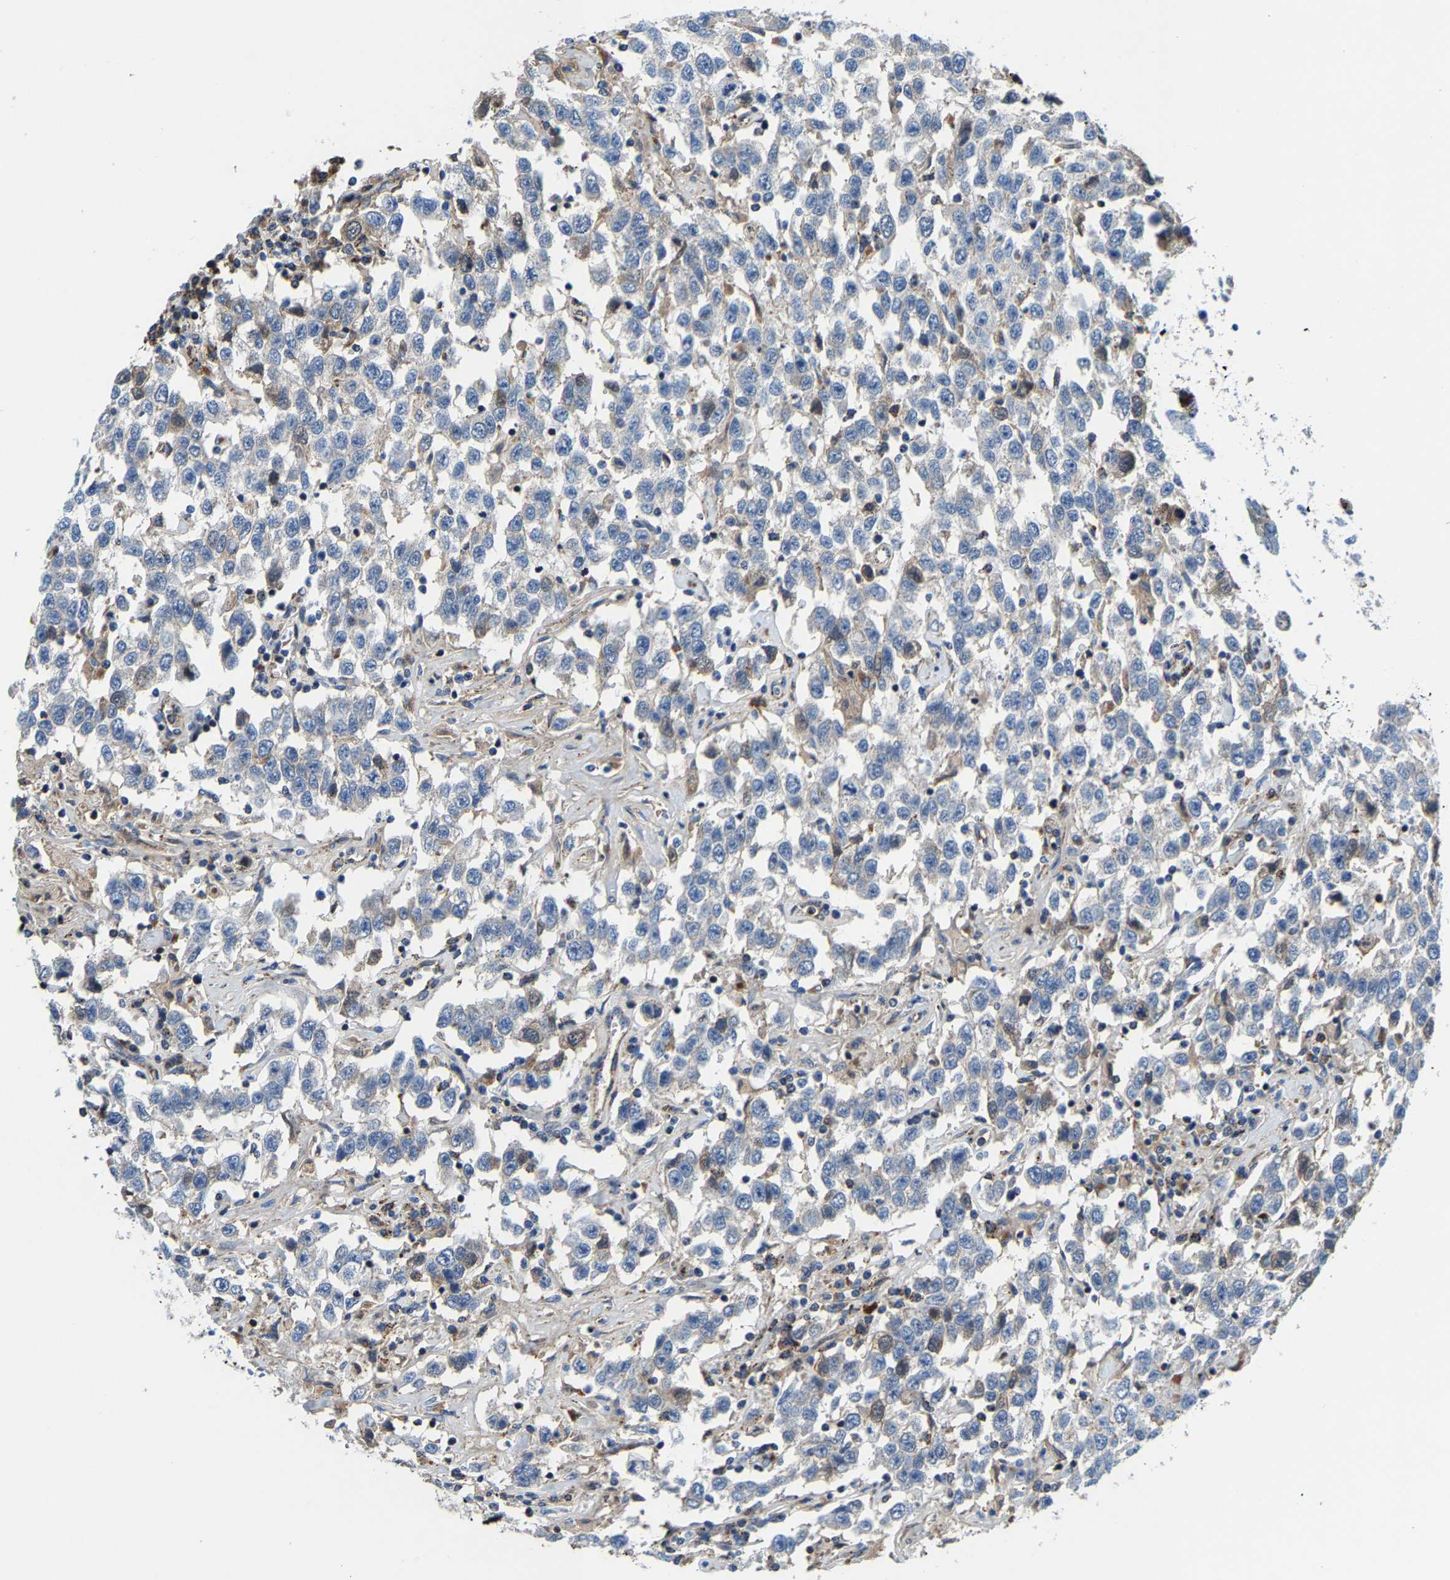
{"staining": {"intensity": "negative", "quantity": "none", "location": "none"}, "tissue": "testis cancer", "cell_type": "Tumor cells", "image_type": "cancer", "snomed": [{"axis": "morphology", "description": "Seminoma, NOS"}, {"axis": "topography", "description": "Testis"}], "caption": "High magnification brightfield microscopy of seminoma (testis) stained with DAB (brown) and counterstained with hematoxylin (blue): tumor cells show no significant positivity. The staining was performed using DAB to visualize the protein expression in brown, while the nuclei were stained in blue with hematoxylin (Magnification: 20x).", "gene": "DPP7", "patient": {"sex": "male", "age": 41}}